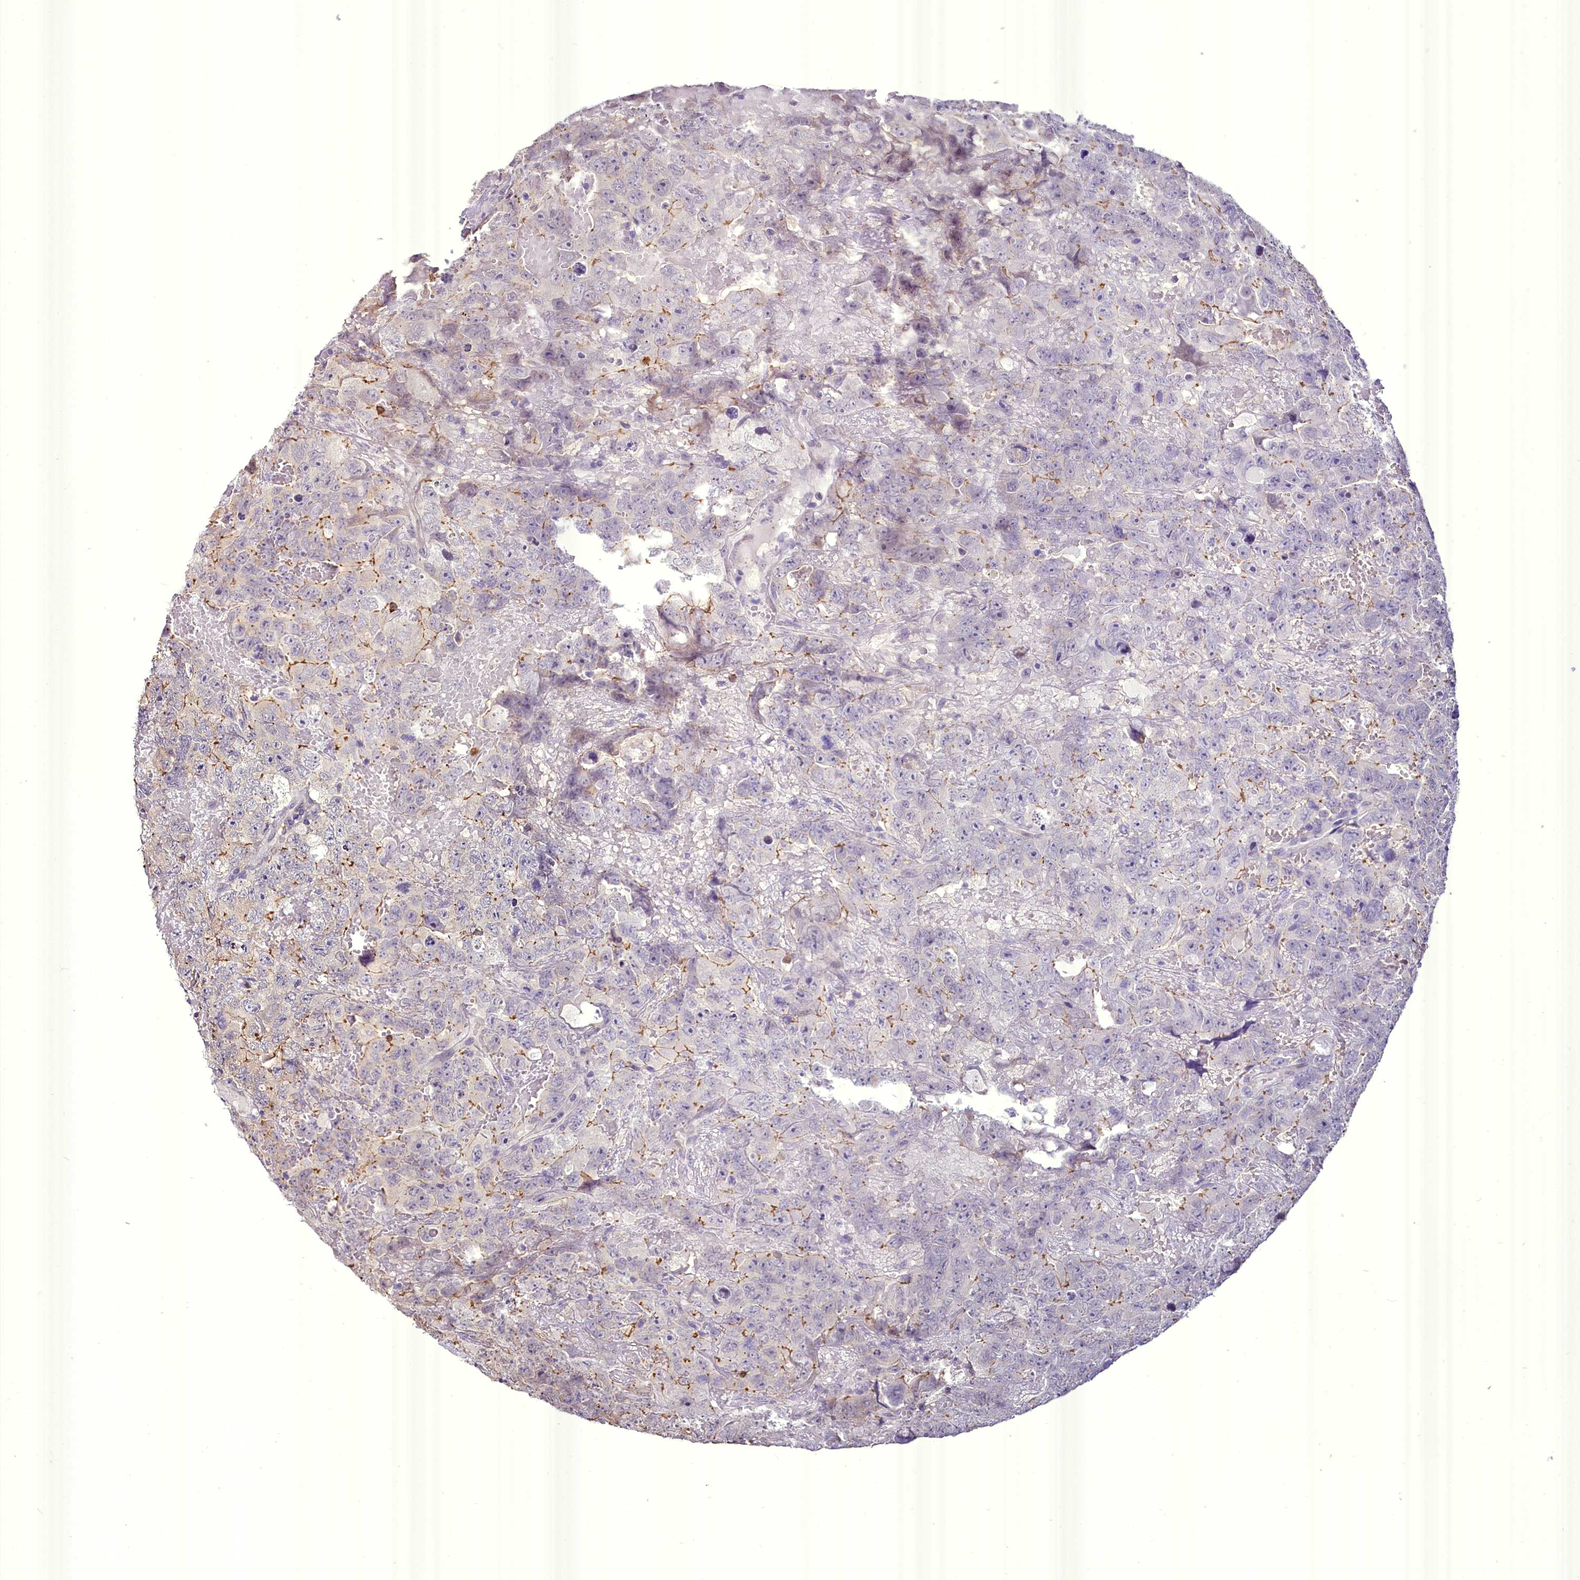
{"staining": {"intensity": "moderate", "quantity": "<25%", "location": "cytoplasmic/membranous"}, "tissue": "testis cancer", "cell_type": "Tumor cells", "image_type": "cancer", "snomed": [{"axis": "morphology", "description": "Carcinoma, Embryonal, NOS"}, {"axis": "topography", "description": "Testis"}], "caption": "An immunohistochemistry photomicrograph of neoplastic tissue is shown. Protein staining in brown highlights moderate cytoplasmic/membranous positivity in testis embryonal carcinoma within tumor cells.", "gene": "BANK1", "patient": {"sex": "male", "age": 45}}